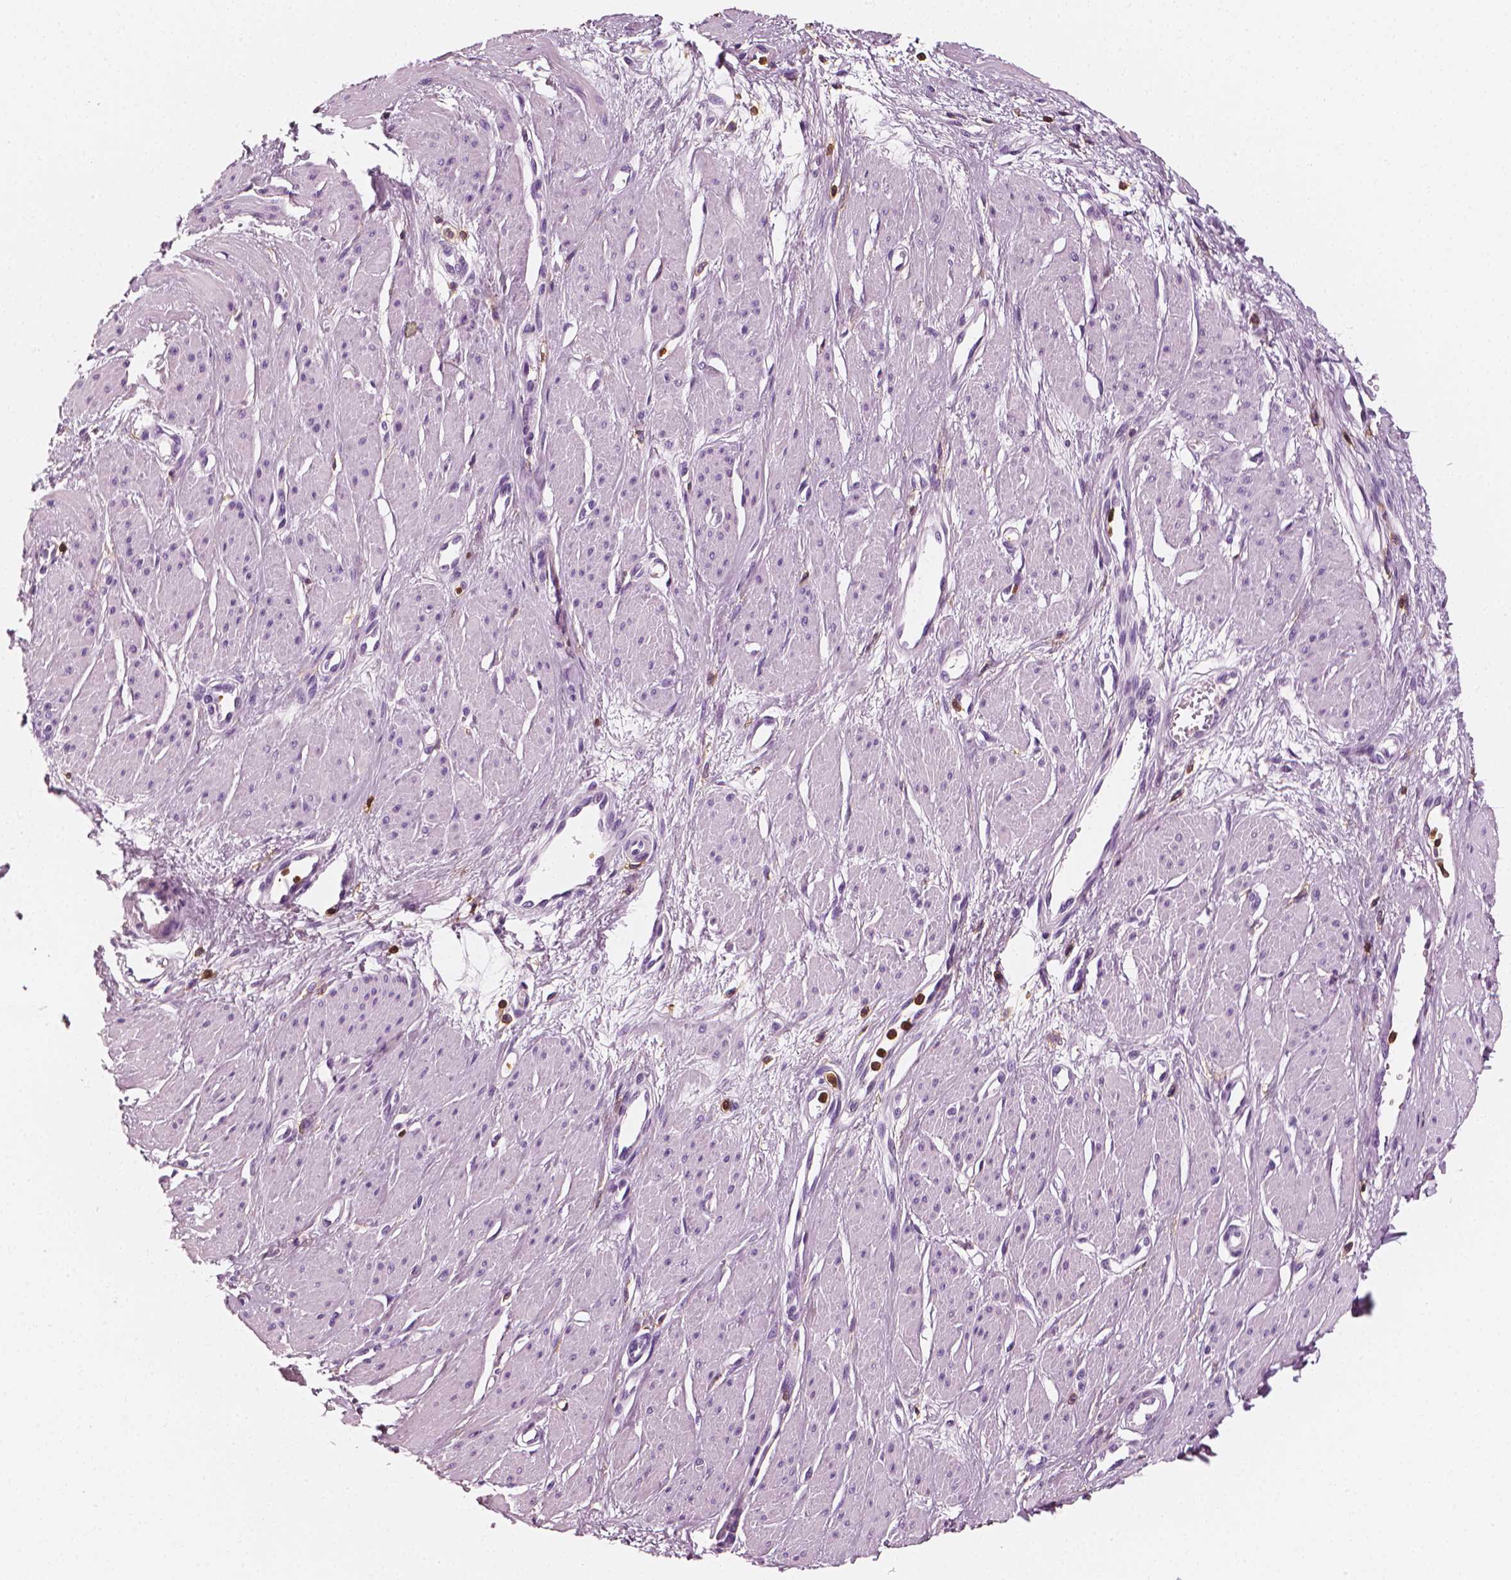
{"staining": {"intensity": "negative", "quantity": "none", "location": "none"}, "tissue": "smooth muscle", "cell_type": "Smooth muscle cells", "image_type": "normal", "snomed": [{"axis": "morphology", "description": "Normal tissue, NOS"}, {"axis": "topography", "description": "Smooth muscle"}, {"axis": "topography", "description": "Uterus"}], "caption": "The histopathology image displays no significant staining in smooth muscle cells of smooth muscle.", "gene": "PTPRC", "patient": {"sex": "female", "age": 39}}